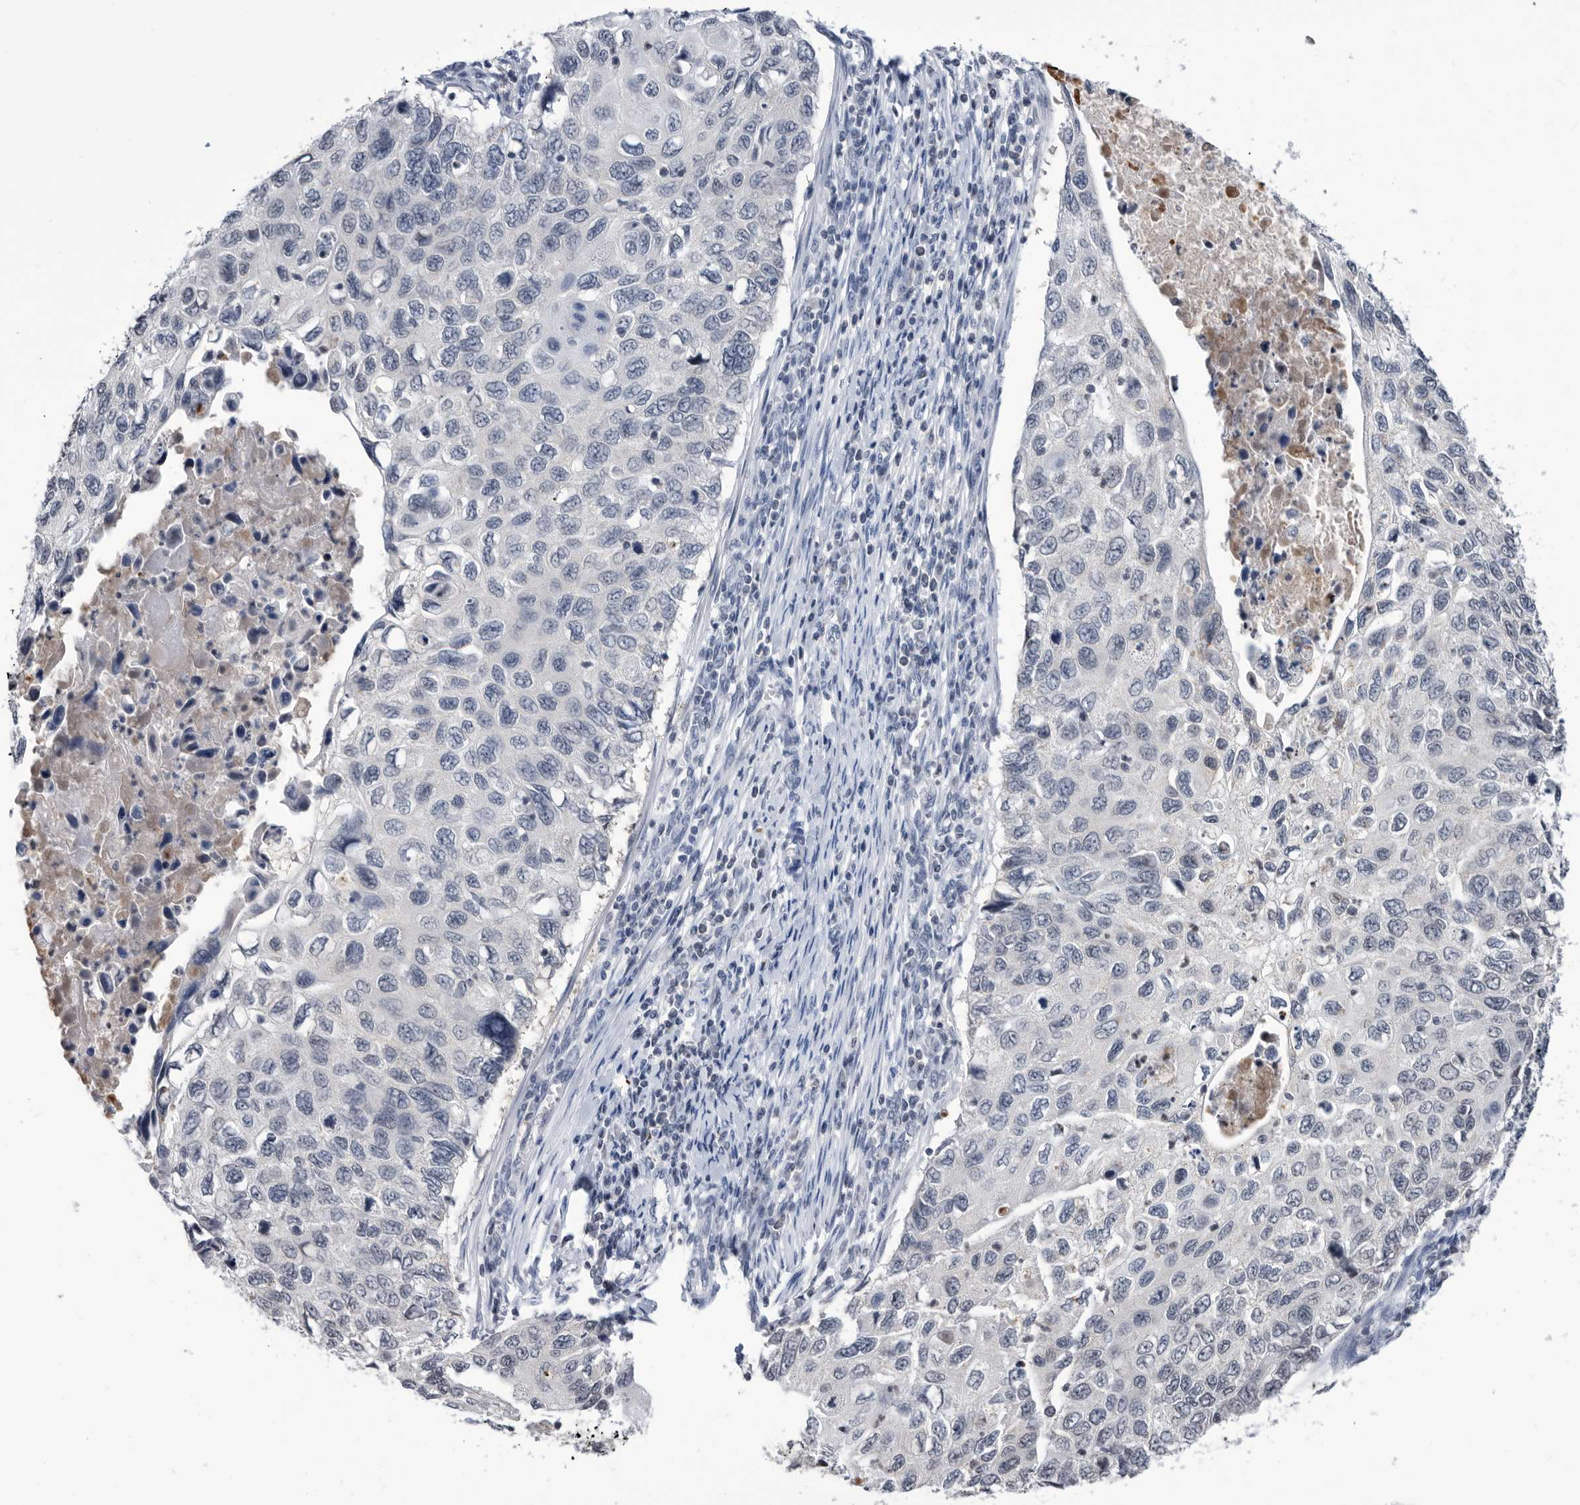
{"staining": {"intensity": "negative", "quantity": "none", "location": "none"}, "tissue": "cervical cancer", "cell_type": "Tumor cells", "image_type": "cancer", "snomed": [{"axis": "morphology", "description": "Squamous cell carcinoma, NOS"}, {"axis": "topography", "description": "Cervix"}], "caption": "The immunohistochemistry micrograph has no significant positivity in tumor cells of cervical squamous cell carcinoma tissue. The staining is performed using DAB brown chromogen with nuclei counter-stained in using hematoxylin.", "gene": "TSTD1", "patient": {"sex": "female", "age": 70}}